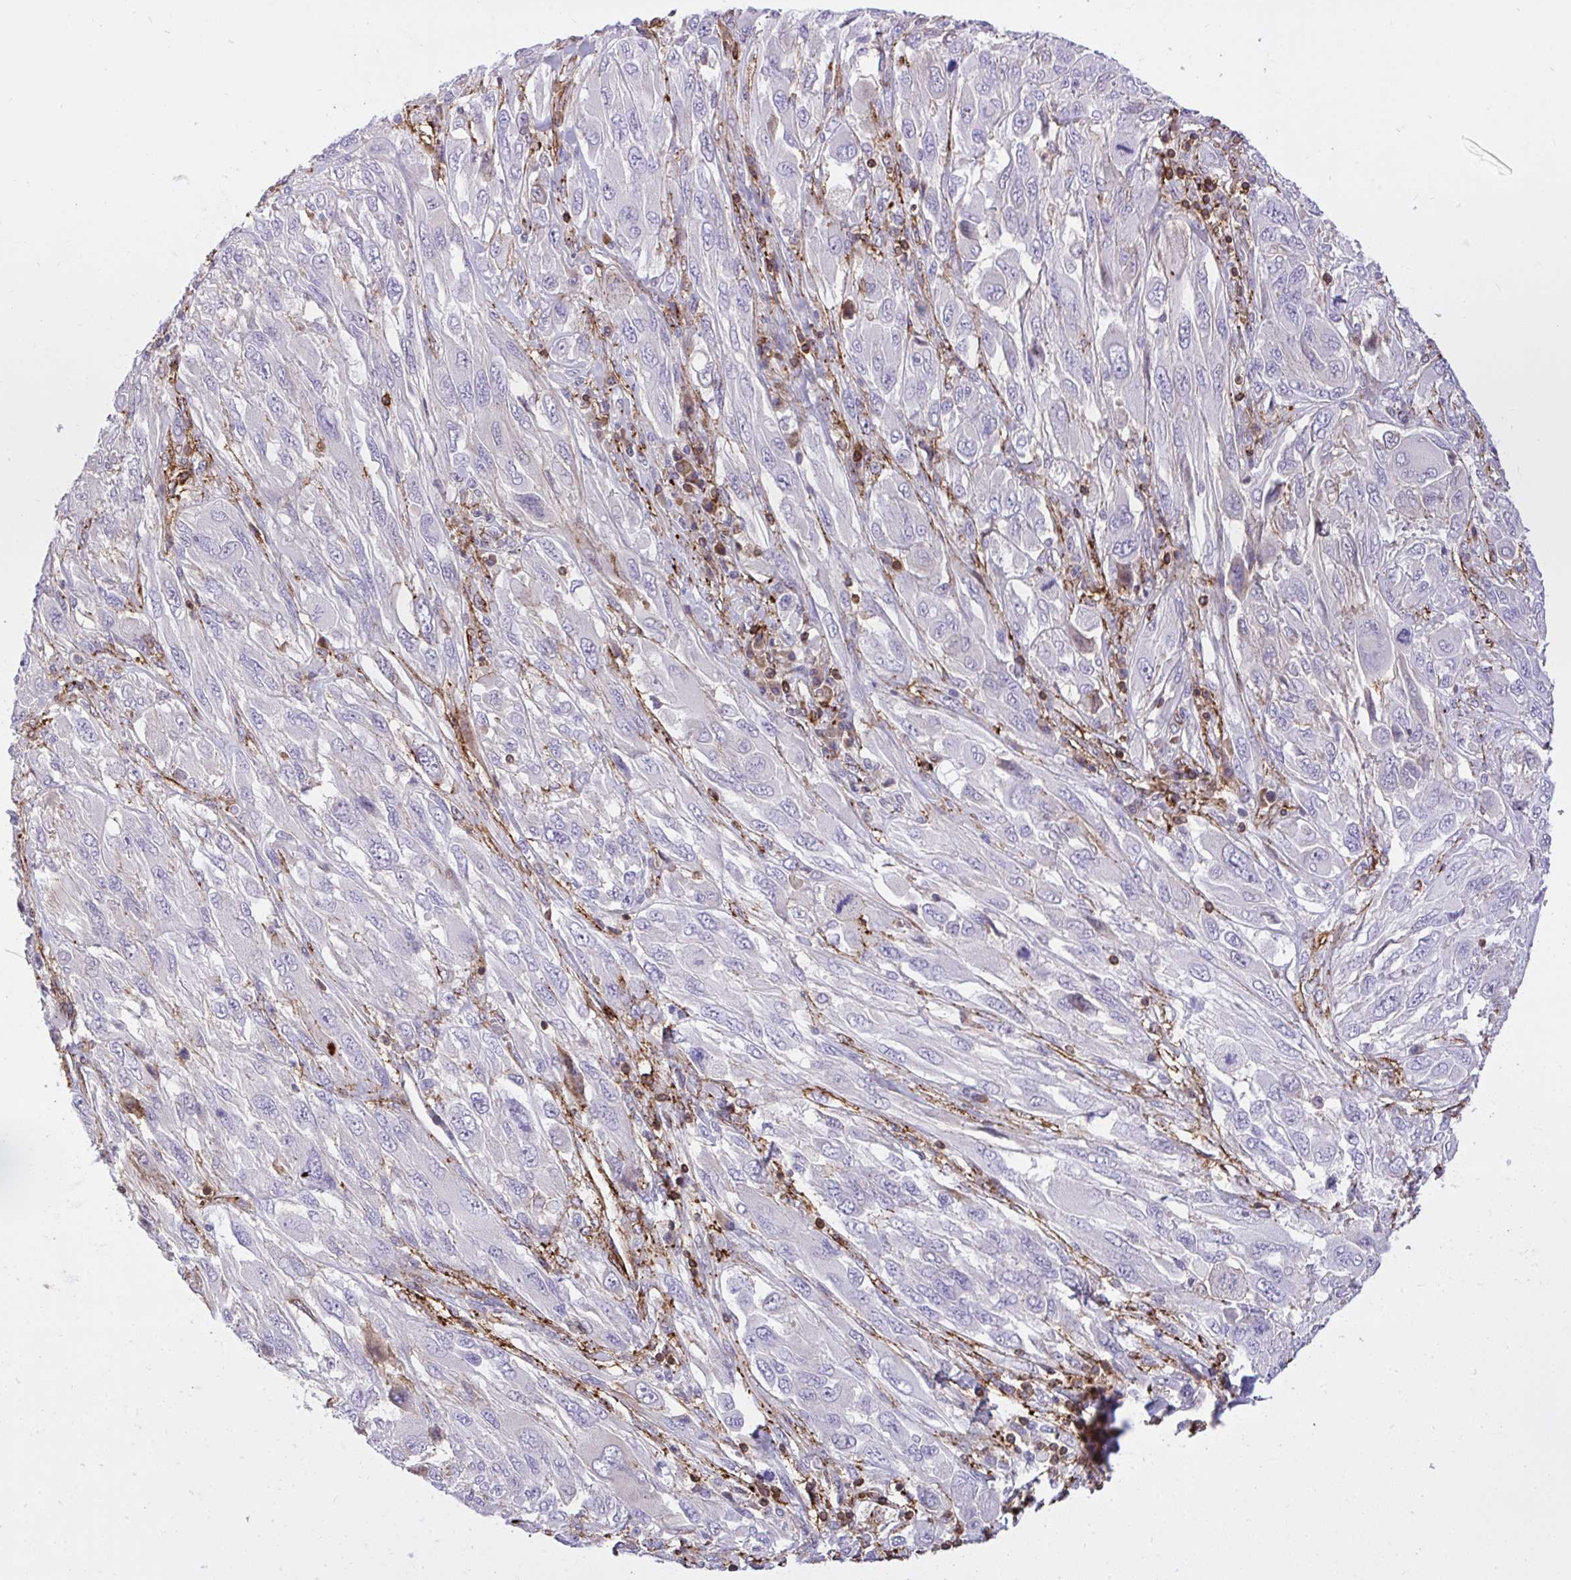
{"staining": {"intensity": "negative", "quantity": "none", "location": "none"}, "tissue": "melanoma", "cell_type": "Tumor cells", "image_type": "cancer", "snomed": [{"axis": "morphology", "description": "Malignant melanoma, NOS"}, {"axis": "topography", "description": "Skin"}], "caption": "IHC micrograph of malignant melanoma stained for a protein (brown), which shows no expression in tumor cells.", "gene": "ERI1", "patient": {"sex": "female", "age": 91}}